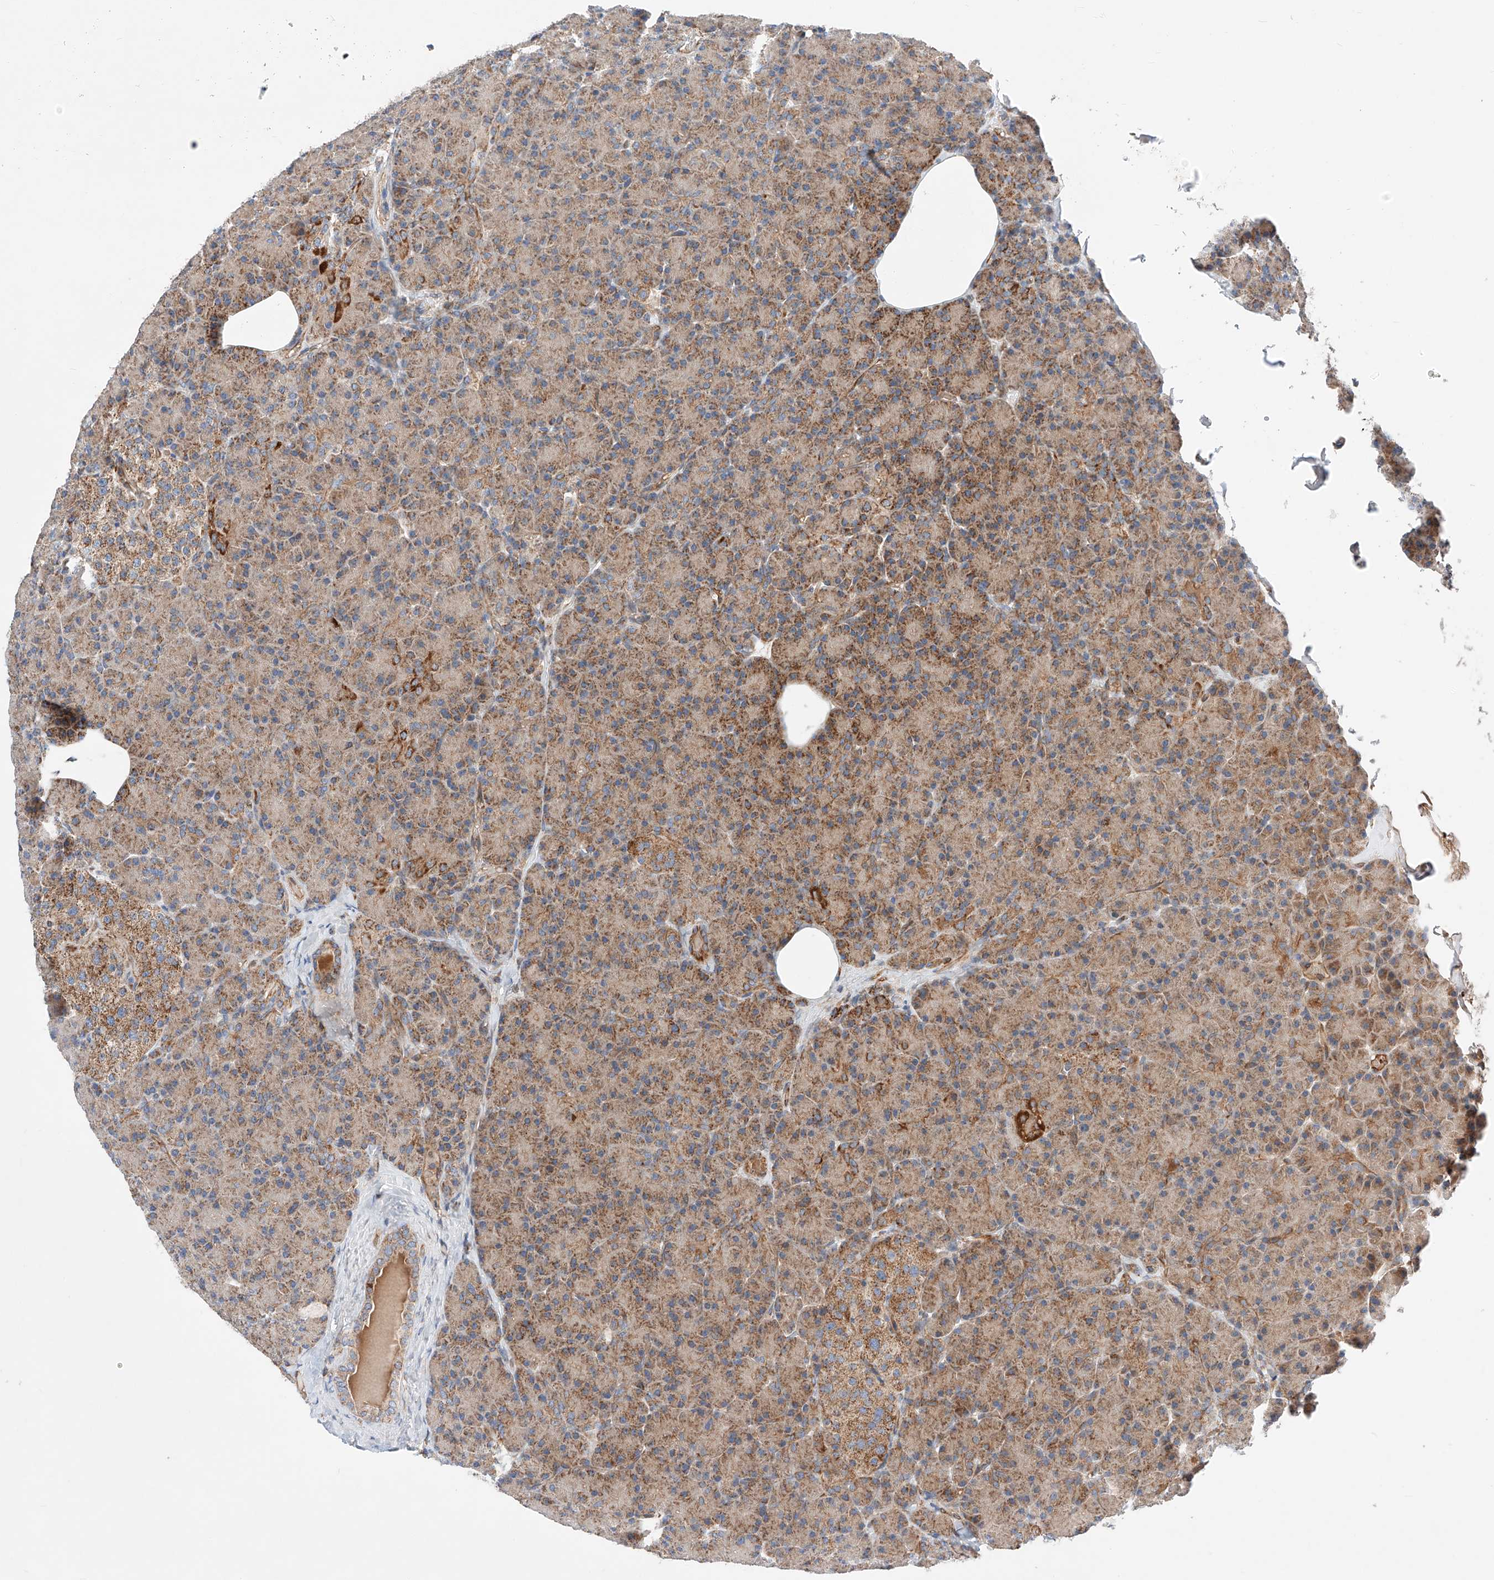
{"staining": {"intensity": "moderate", "quantity": "25%-75%", "location": "cytoplasmic/membranous"}, "tissue": "pancreas", "cell_type": "Exocrine glandular cells", "image_type": "normal", "snomed": [{"axis": "morphology", "description": "Normal tissue, NOS"}, {"axis": "topography", "description": "Pancreas"}], "caption": "Pancreas stained with a brown dye exhibits moderate cytoplasmic/membranous positive positivity in approximately 25%-75% of exocrine glandular cells.", "gene": "NR1D1", "patient": {"sex": "female", "age": 43}}